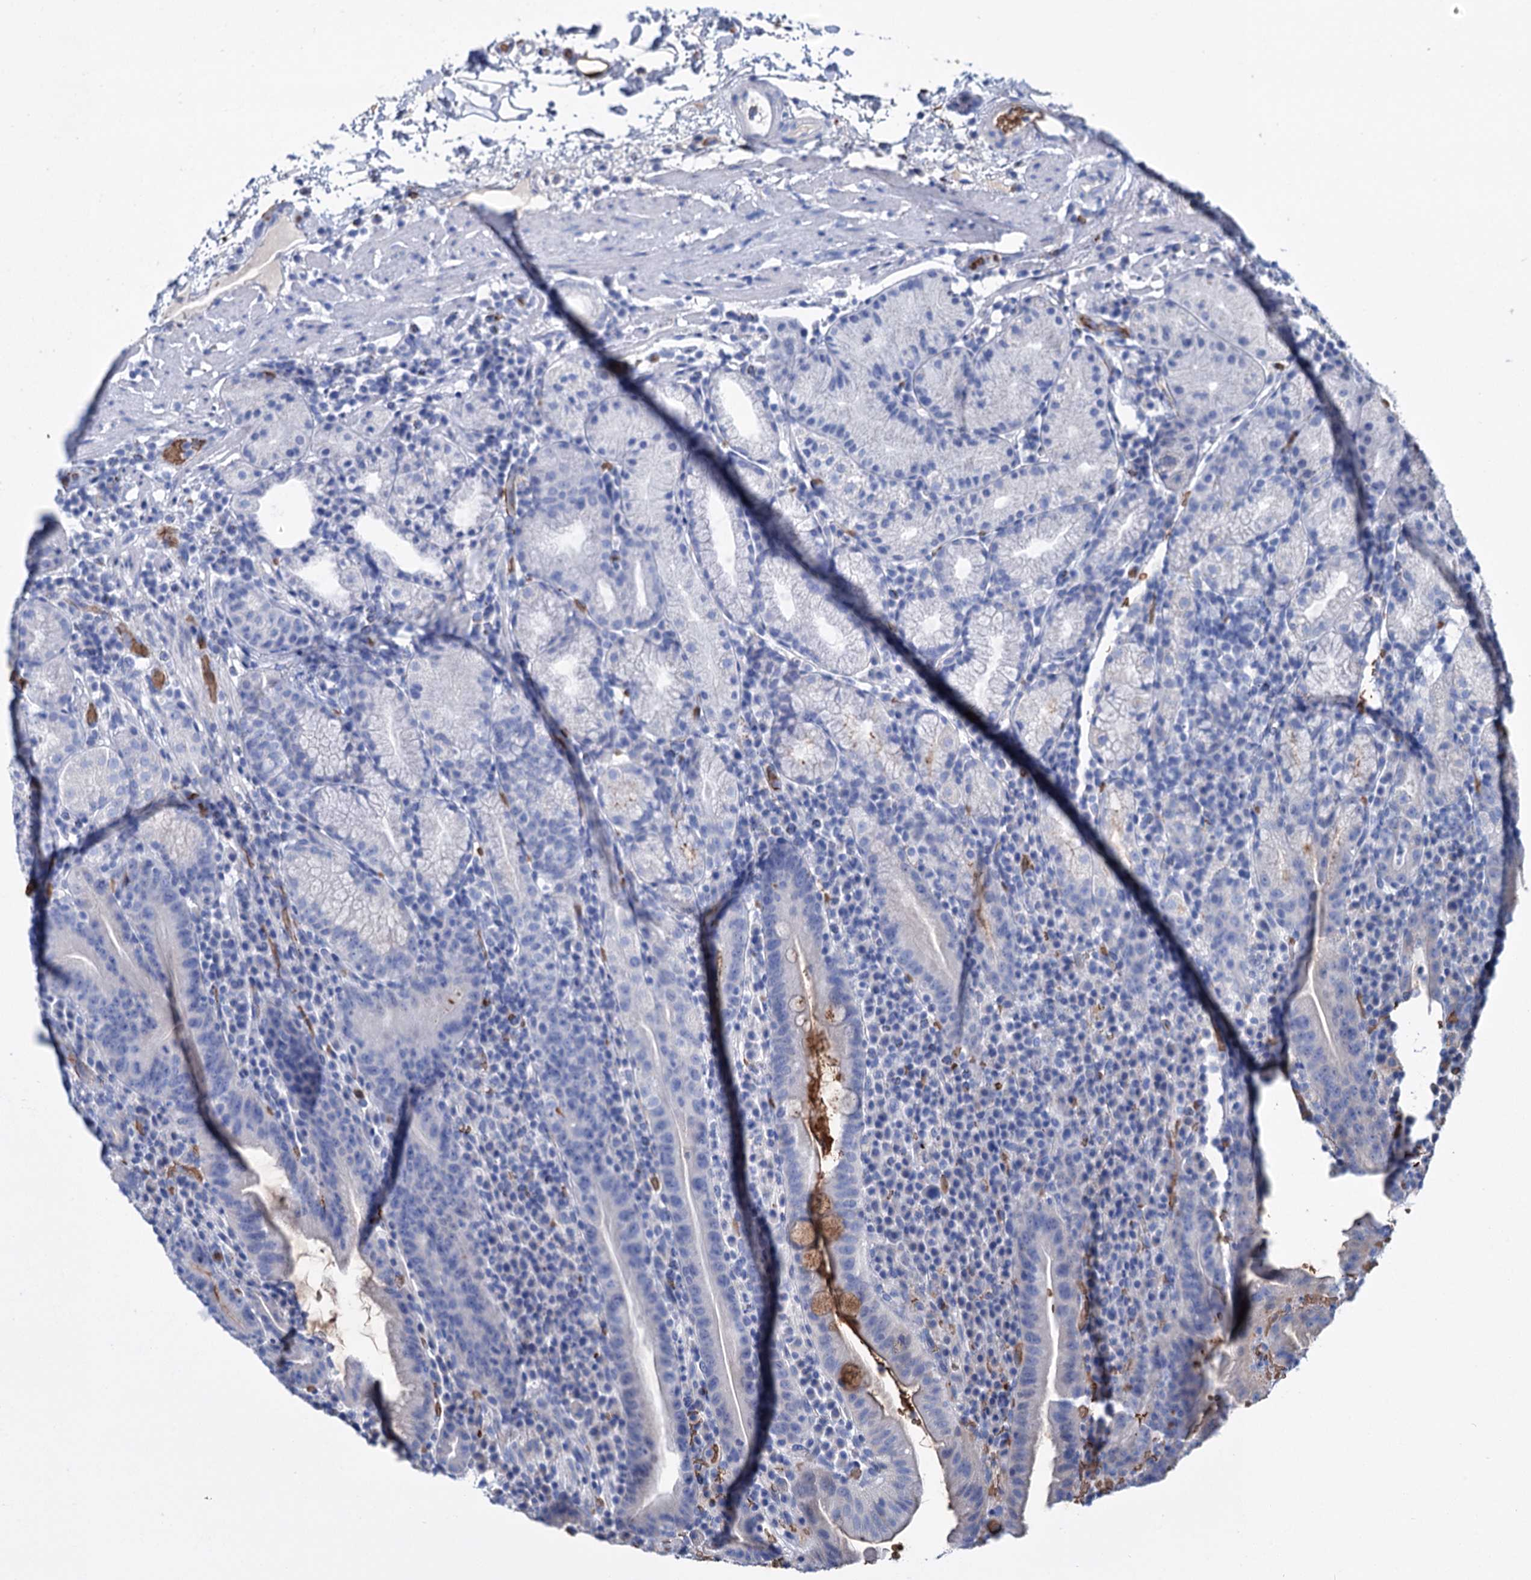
{"staining": {"intensity": "moderate", "quantity": "<25%", "location": "cytoplasmic/membranous"}, "tissue": "stomach", "cell_type": "Glandular cells", "image_type": "normal", "snomed": [{"axis": "morphology", "description": "Normal tissue, NOS"}, {"axis": "morphology", "description": "Inflammation, NOS"}, {"axis": "topography", "description": "Stomach"}], "caption": "Stomach stained for a protein (brown) shows moderate cytoplasmic/membranous positive staining in about <25% of glandular cells.", "gene": "RPUSD3", "patient": {"sex": "male", "age": 79}}